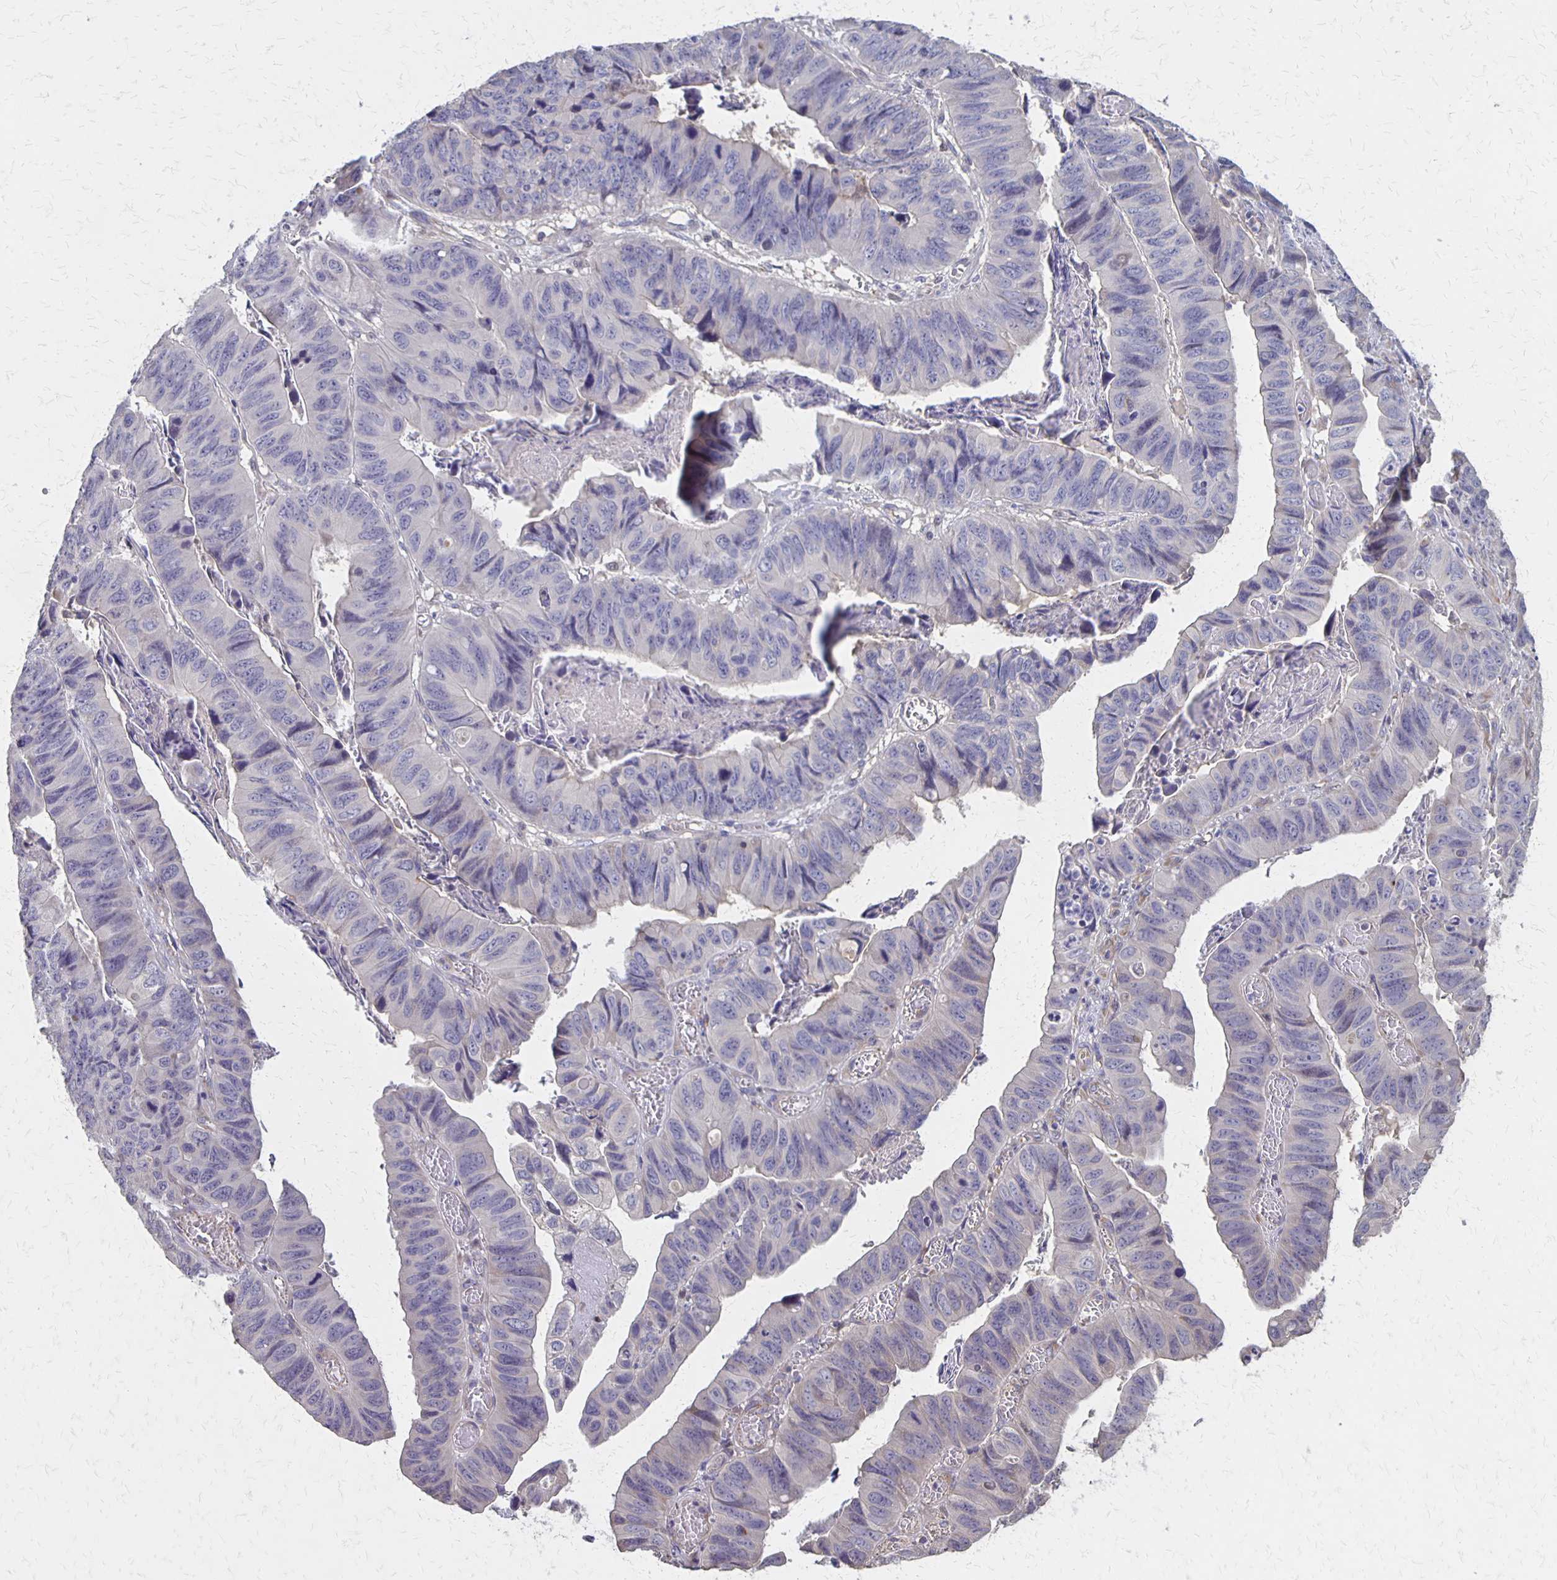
{"staining": {"intensity": "negative", "quantity": "none", "location": "none"}, "tissue": "stomach cancer", "cell_type": "Tumor cells", "image_type": "cancer", "snomed": [{"axis": "morphology", "description": "Adenocarcinoma, NOS"}, {"axis": "topography", "description": "Stomach, lower"}], "caption": "Immunohistochemical staining of adenocarcinoma (stomach) shows no significant expression in tumor cells.", "gene": "NOG", "patient": {"sex": "male", "age": 77}}